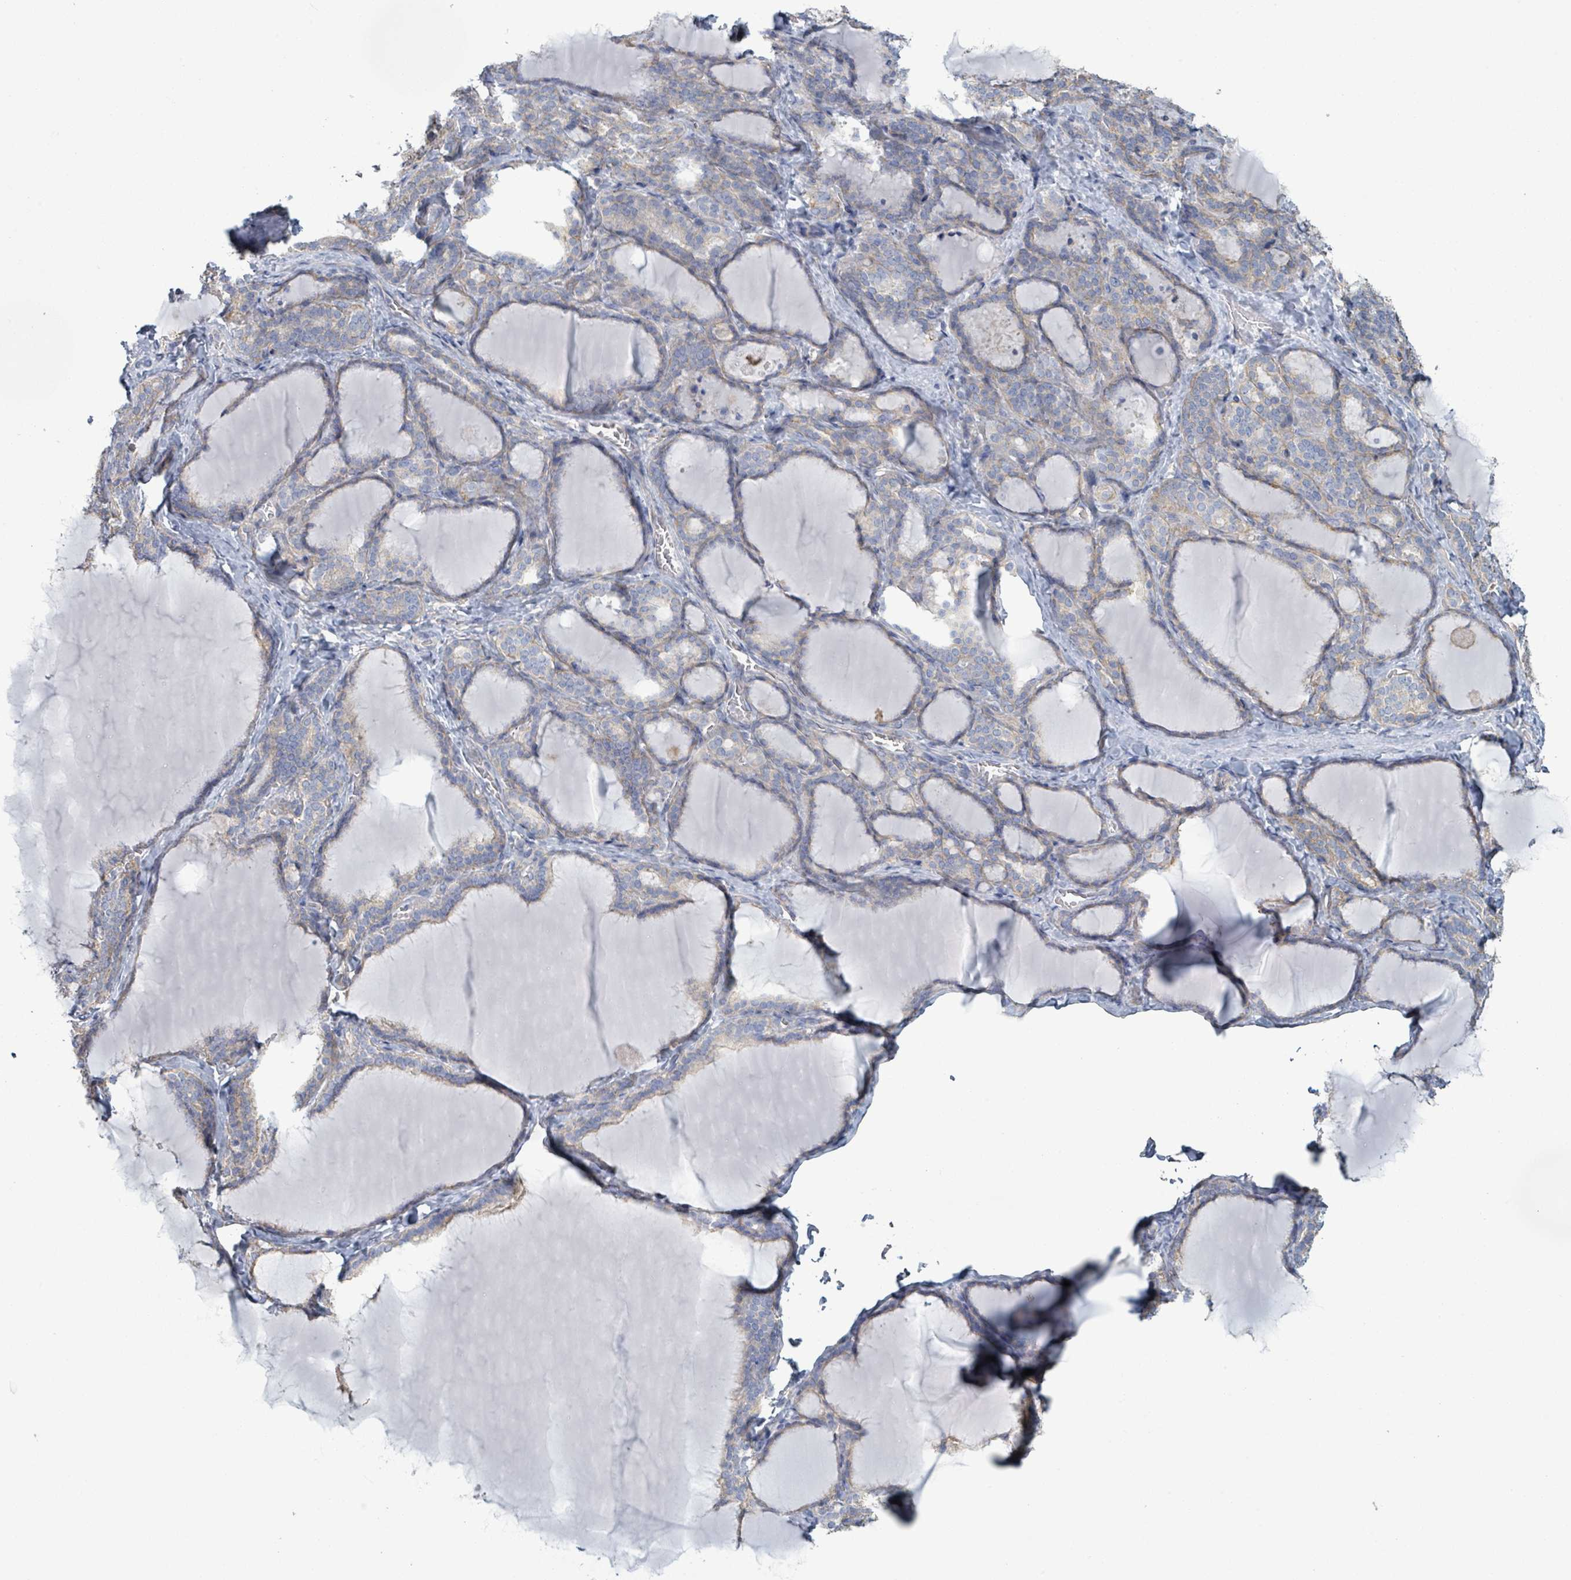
{"staining": {"intensity": "weak", "quantity": "25%-75%", "location": "cytoplasmic/membranous"}, "tissue": "thyroid gland", "cell_type": "Glandular cells", "image_type": "normal", "snomed": [{"axis": "morphology", "description": "Normal tissue, NOS"}, {"axis": "topography", "description": "Thyroid gland"}], "caption": "This is a micrograph of IHC staining of unremarkable thyroid gland, which shows weak positivity in the cytoplasmic/membranous of glandular cells.", "gene": "COL13A1", "patient": {"sex": "female", "age": 31}}